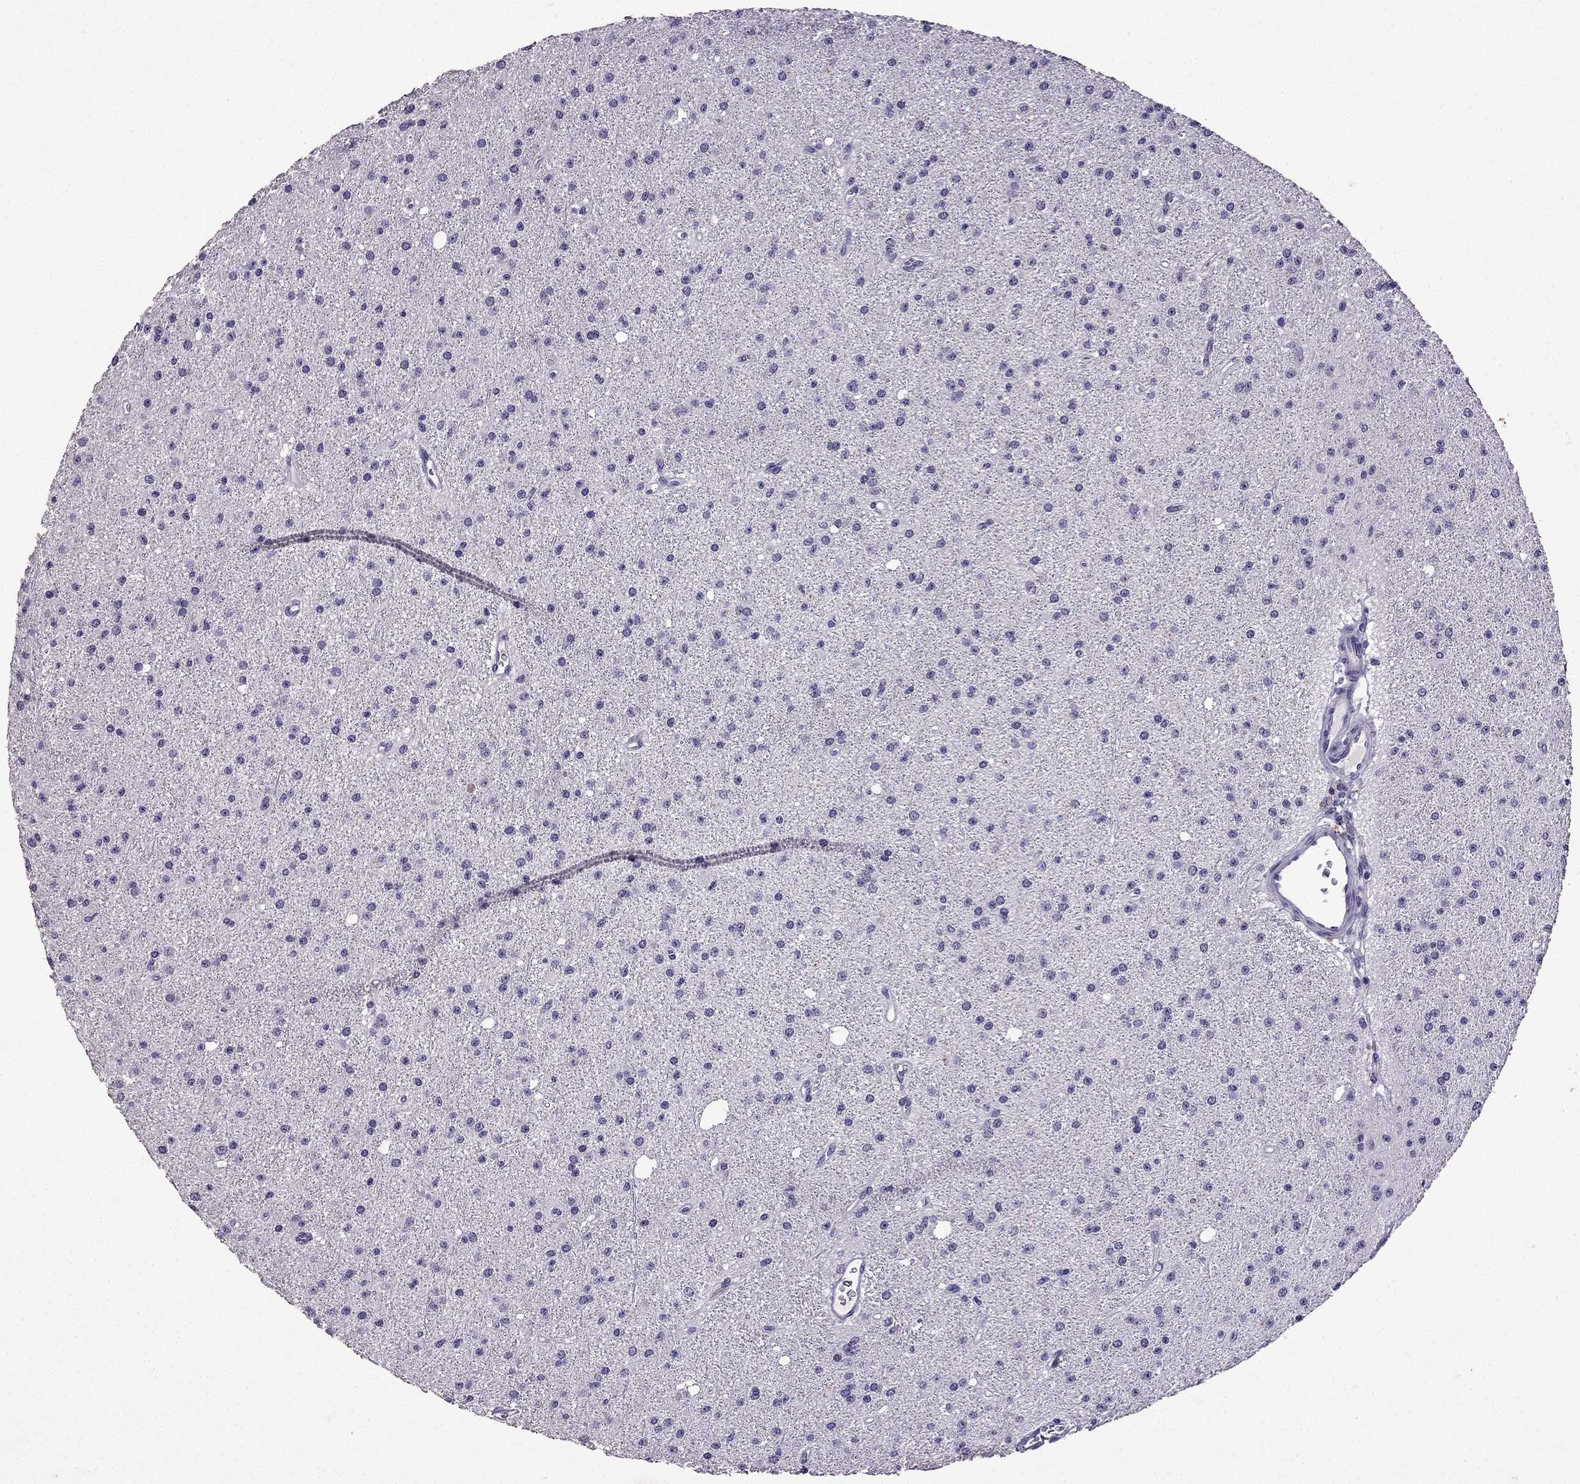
{"staining": {"intensity": "negative", "quantity": "none", "location": "none"}, "tissue": "glioma", "cell_type": "Tumor cells", "image_type": "cancer", "snomed": [{"axis": "morphology", "description": "Glioma, malignant, Low grade"}, {"axis": "topography", "description": "Brain"}], "caption": "Immunohistochemistry (IHC) of human glioma shows no expression in tumor cells.", "gene": "TTN", "patient": {"sex": "male", "age": 27}}